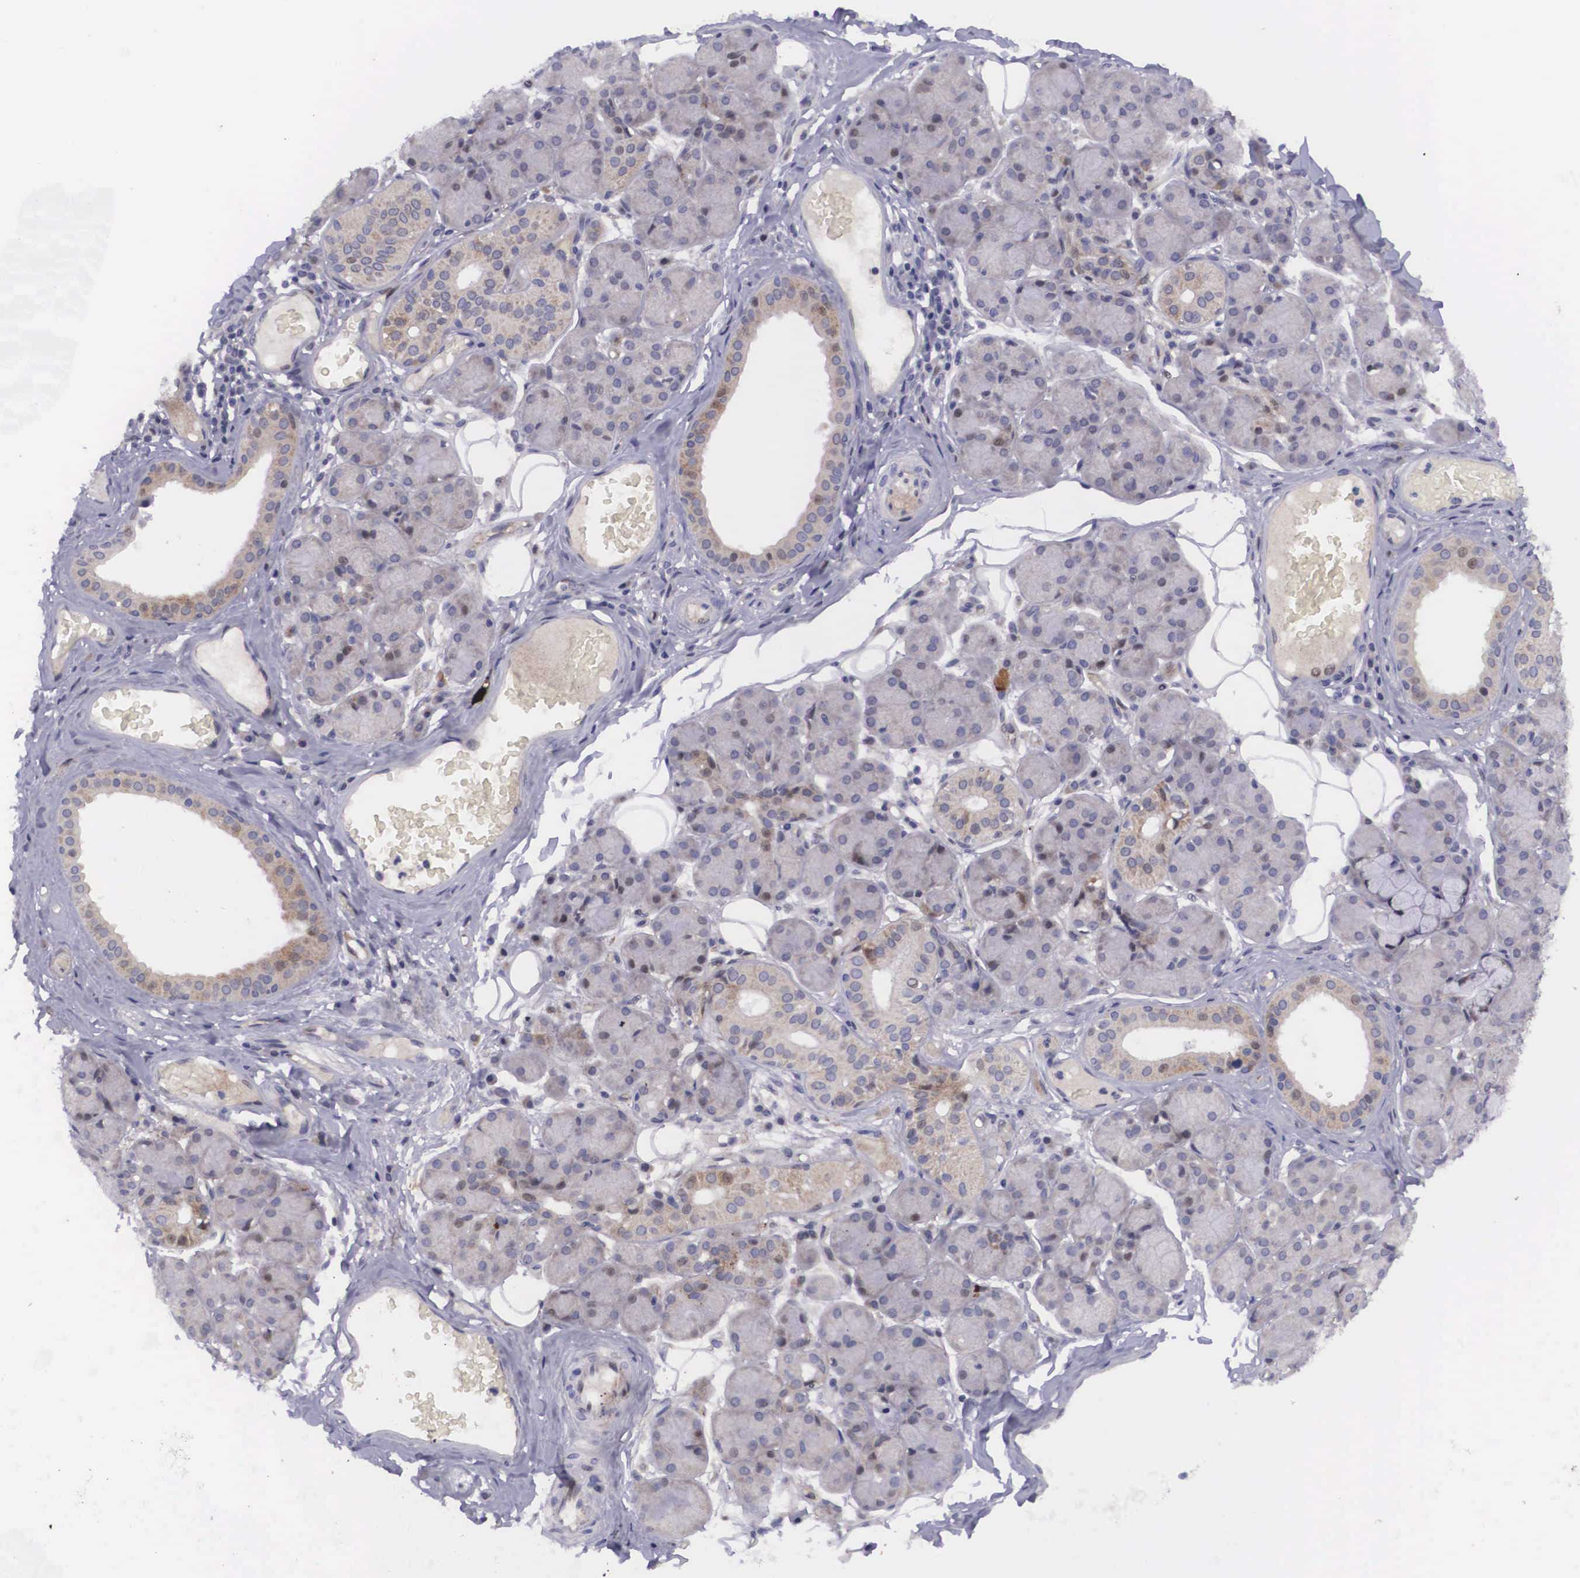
{"staining": {"intensity": "weak", "quantity": "25%-75%", "location": "cytoplasmic/membranous"}, "tissue": "salivary gland", "cell_type": "Glandular cells", "image_type": "normal", "snomed": [{"axis": "morphology", "description": "Normal tissue, NOS"}, {"axis": "topography", "description": "Salivary gland"}], "caption": "Weak cytoplasmic/membranous expression is present in approximately 25%-75% of glandular cells in benign salivary gland.", "gene": "EMID1", "patient": {"sex": "male", "age": 54}}